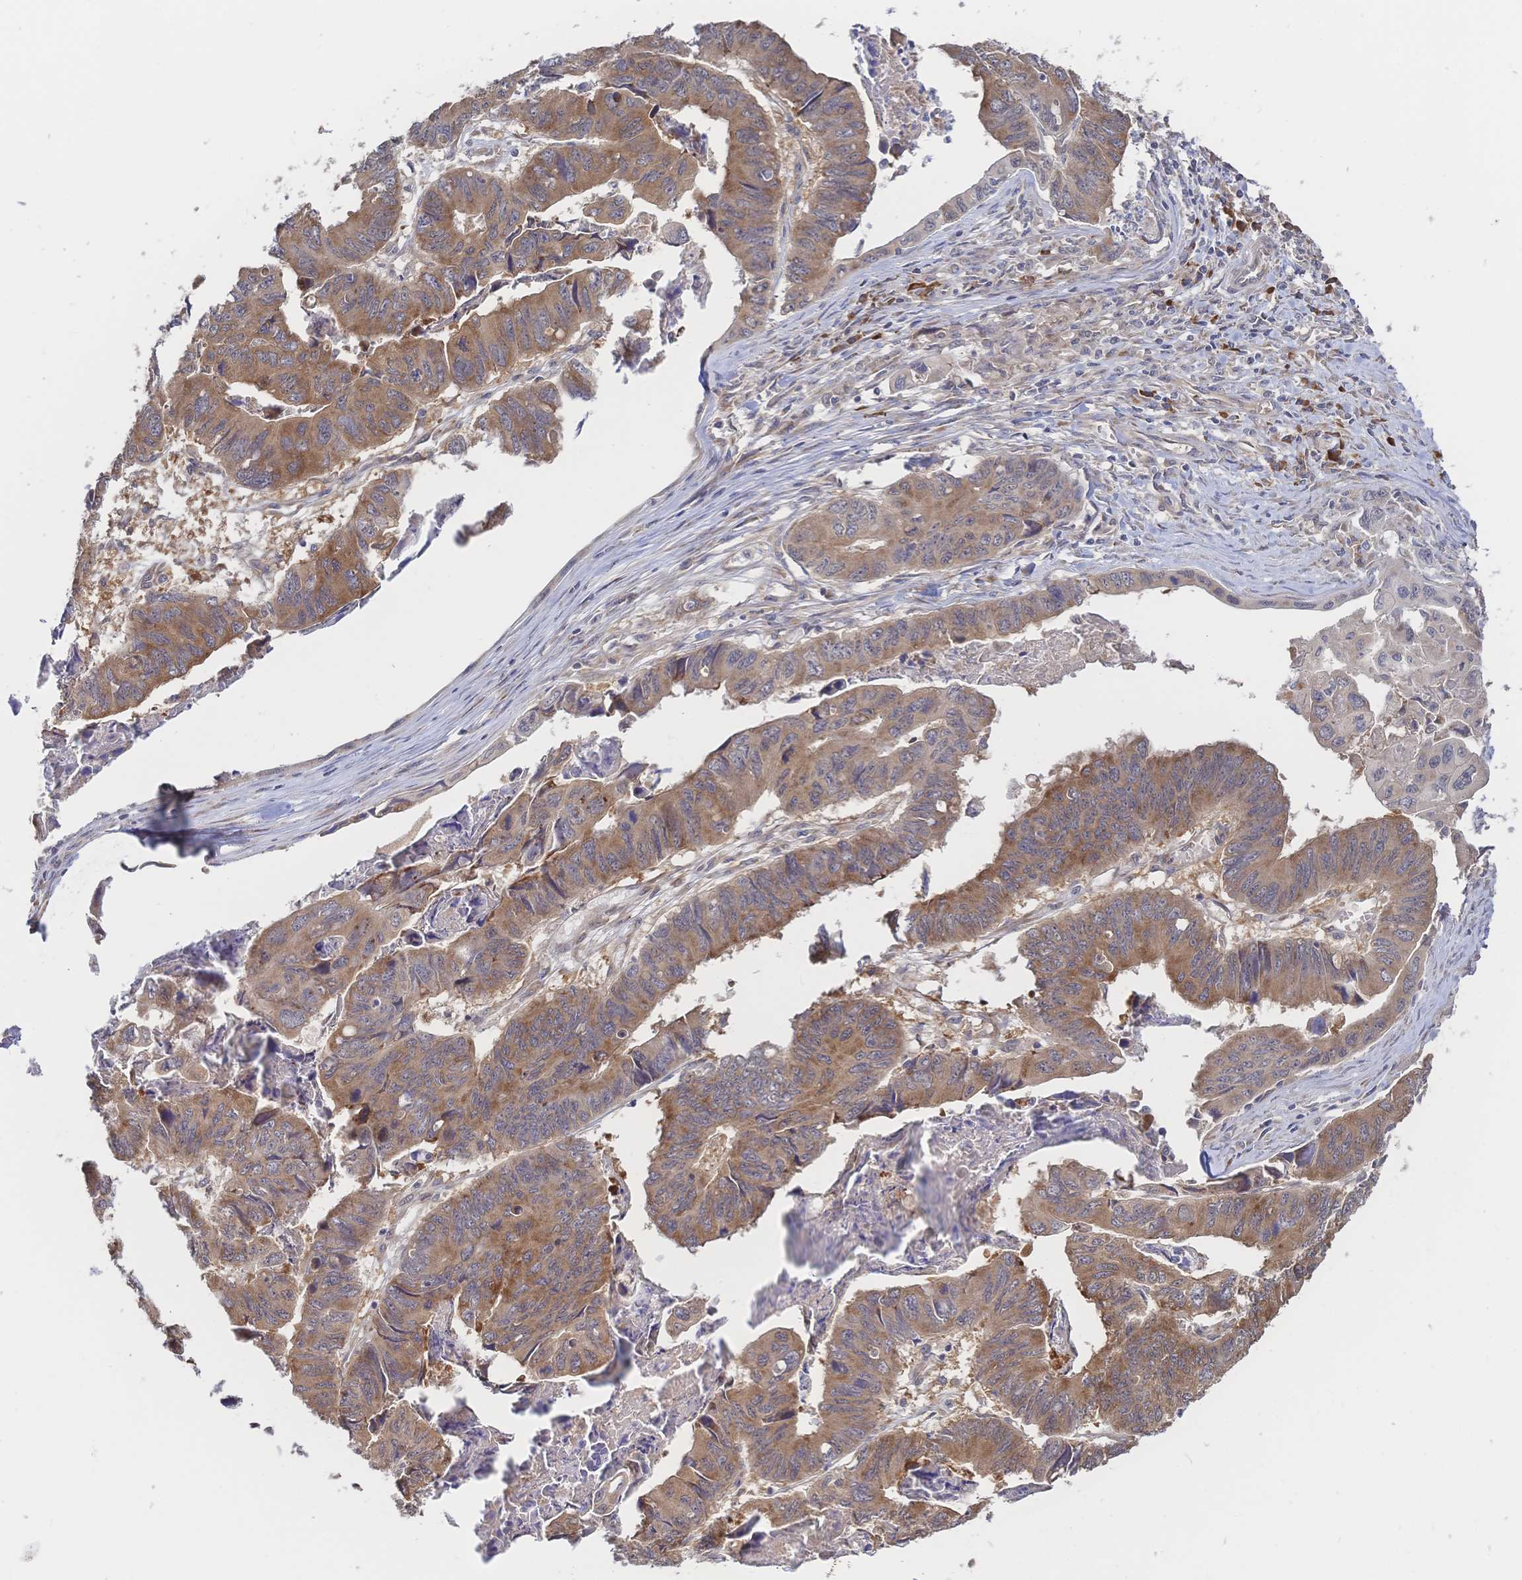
{"staining": {"intensity": "moderate", "quantity": ">75%", "location": "cytoplasmic/membranous"}, "tissue": "stomach cancer", "cell_type": "Tumor cells", "image_type": "cancer", "snomed": [{"axis": "morphology", "description": "Adenocarcinoma, NOS"}, {"axis": "topography", "description": "Stomach, lower"}], "caption": "Protein staining of stomach cancer (adenocarcinoma) tissue reveals moderate cytoplasmic/membranous staining in about >75% of tumor cells.", "gene": "LMO4", "patient": {"sex": "male", "age": 77}}